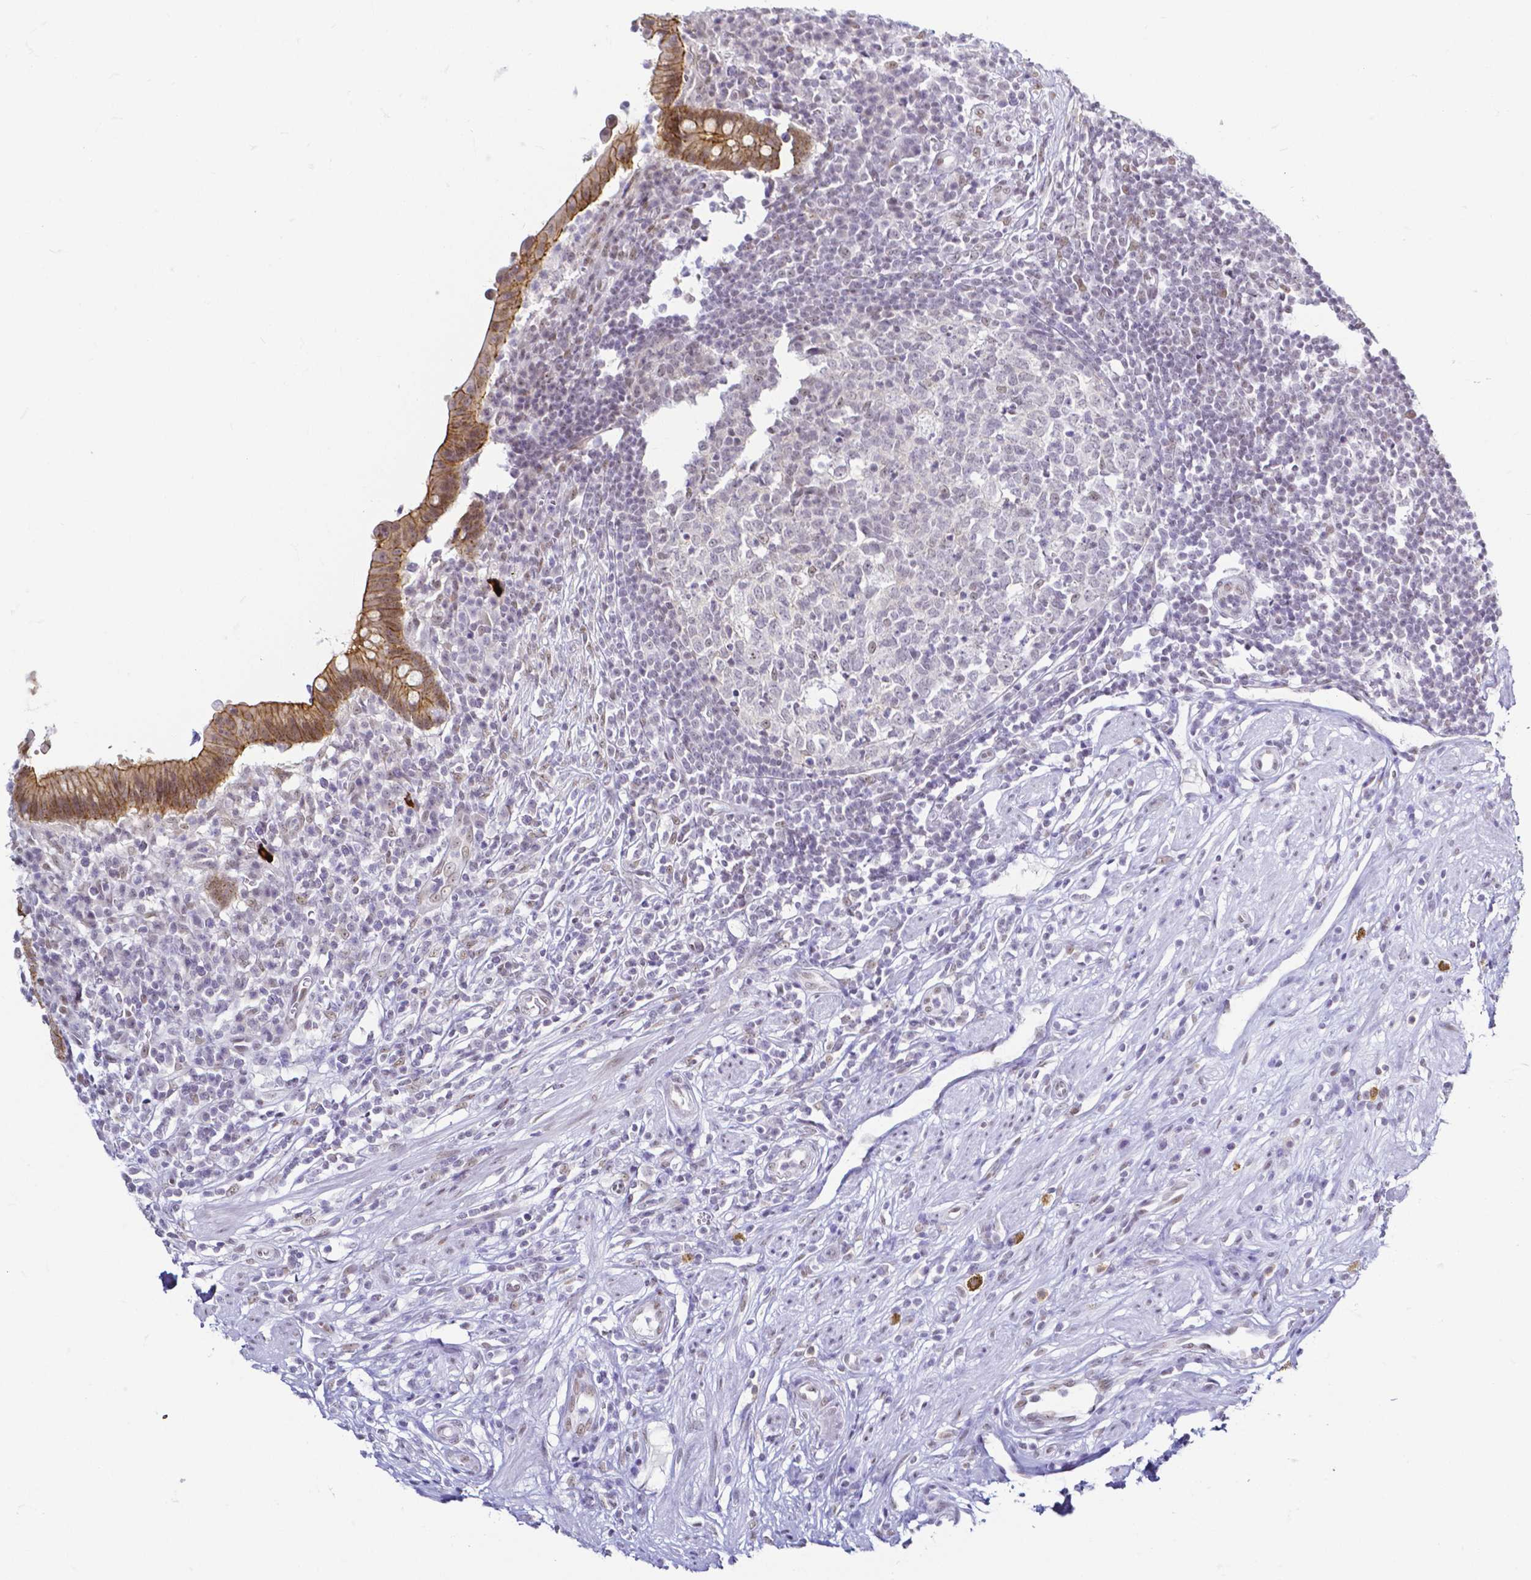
{"staining": {"intensity": "moderate", "quantity": ">75%", "location": "cytoplasmic/membranous"}, "tissue": "appendix", "cell_type": "Glandular cells", "image_type": "normal", "snomed": [{"axis": "morphology", "description": "Normal tissue, NOS"}, {"axis": "topography", "description": "Appendix"}], "caption": "This histopathology image reveals unremarkable appendix stained with immunohistochemistry (IHC) to label a protein in brown. The cytoplasmic/membranous of glandular cells show moderate positivity for the protein. Nuclei are counter-stained blue.", "gene": "FAM83G", "patient": {"sex": "female", "age": 56}}